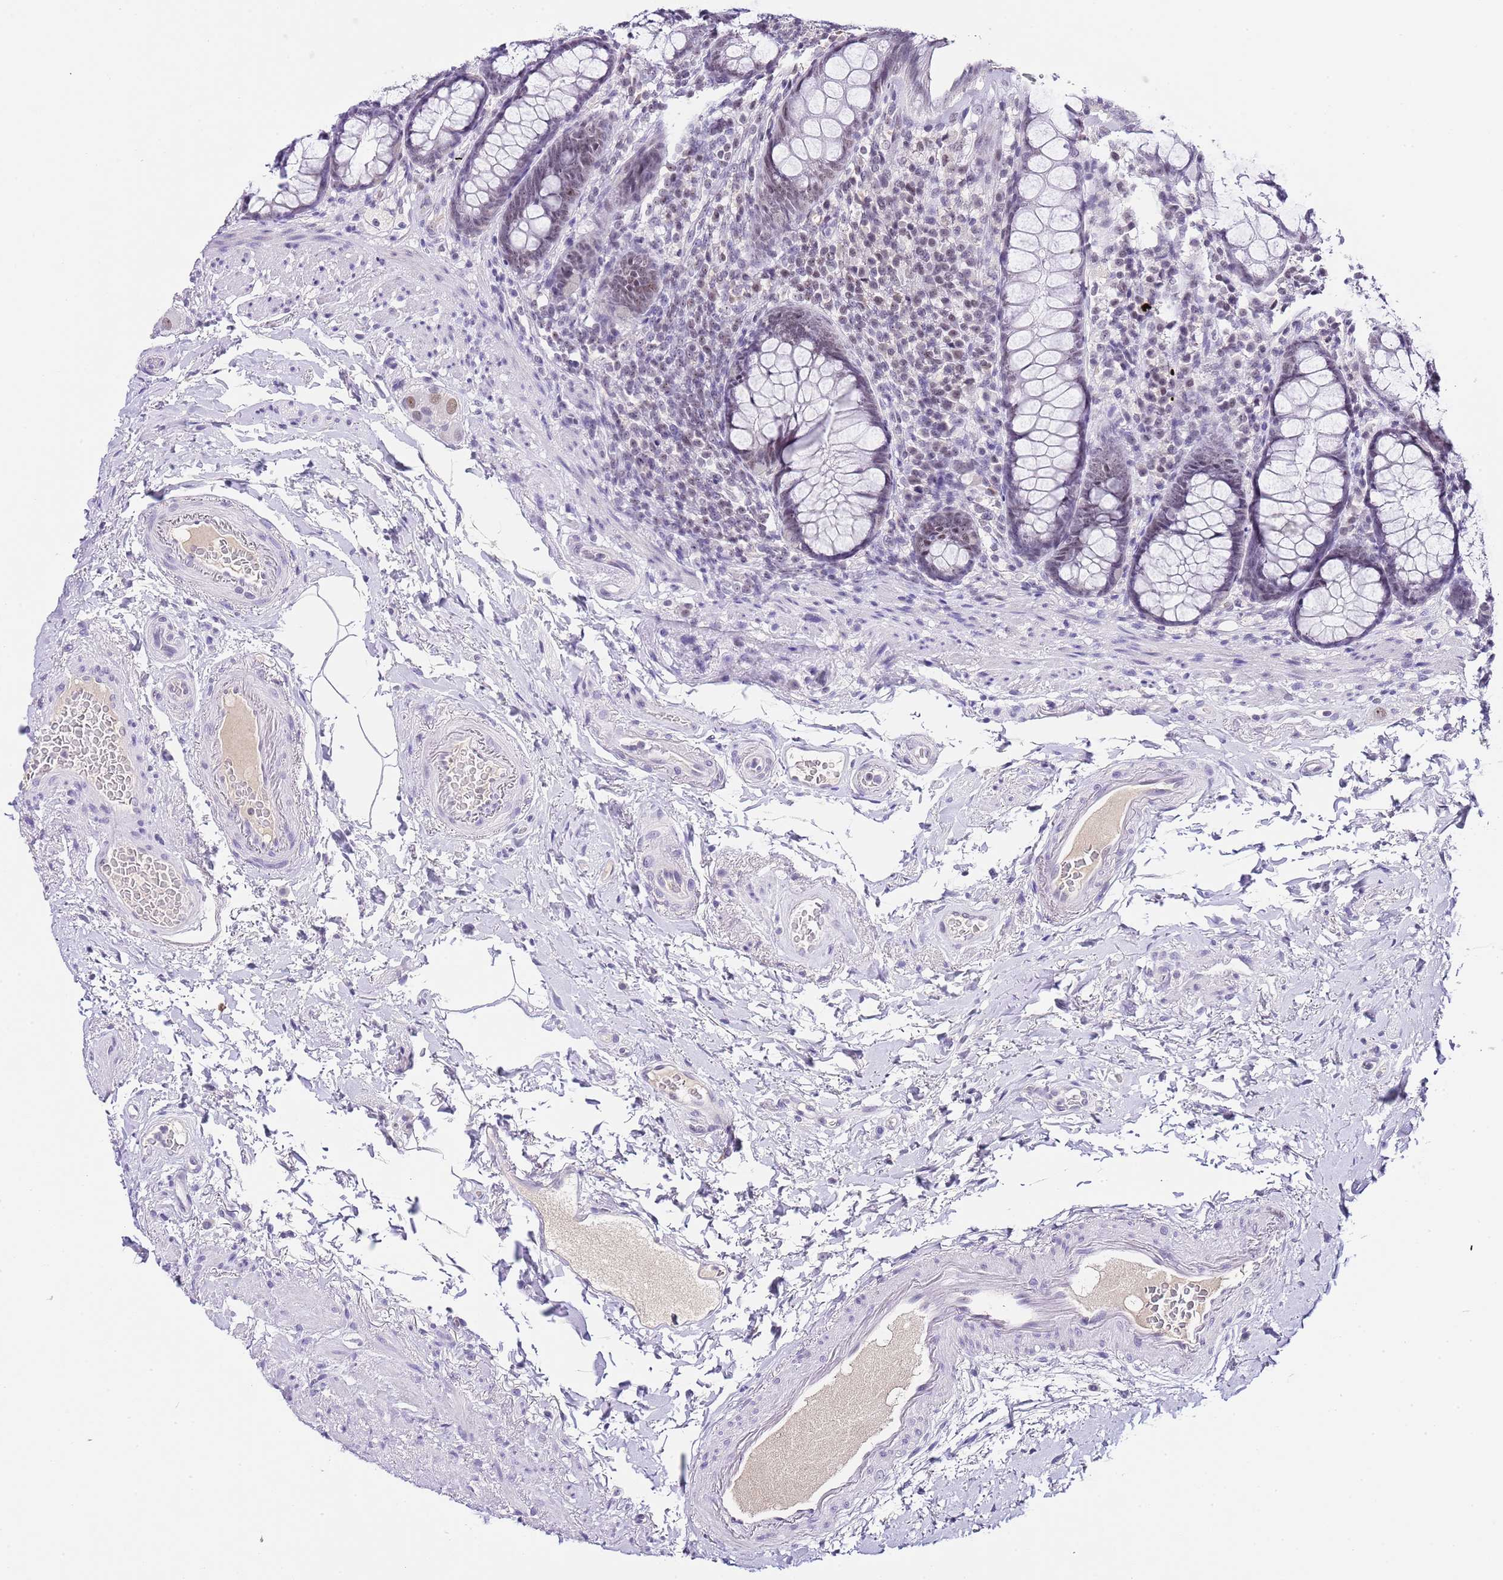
{"staining": {"intensity": "weak", "quantity": "25%-75%", "location": "nuclear"}, "tissue": "rectum", "cell_type": "Glandular cells", "image_type": "normal", "snomed": [{"axis": "morphology", "description": "Normal tissue, NOS"}, {"axis": "topography", "description": "Rectum"}], "caption": "IHC micrograph of unremarkable rectum: human rectum stained using immunohistochemistry (IHC) demonstrates low levels of weak protein expression localized specifically in the nuclear of glandular cells, appearing as a nuclear brown color.", "gene": "NOP56", "patient": {"sex": "male", "age": 83}}